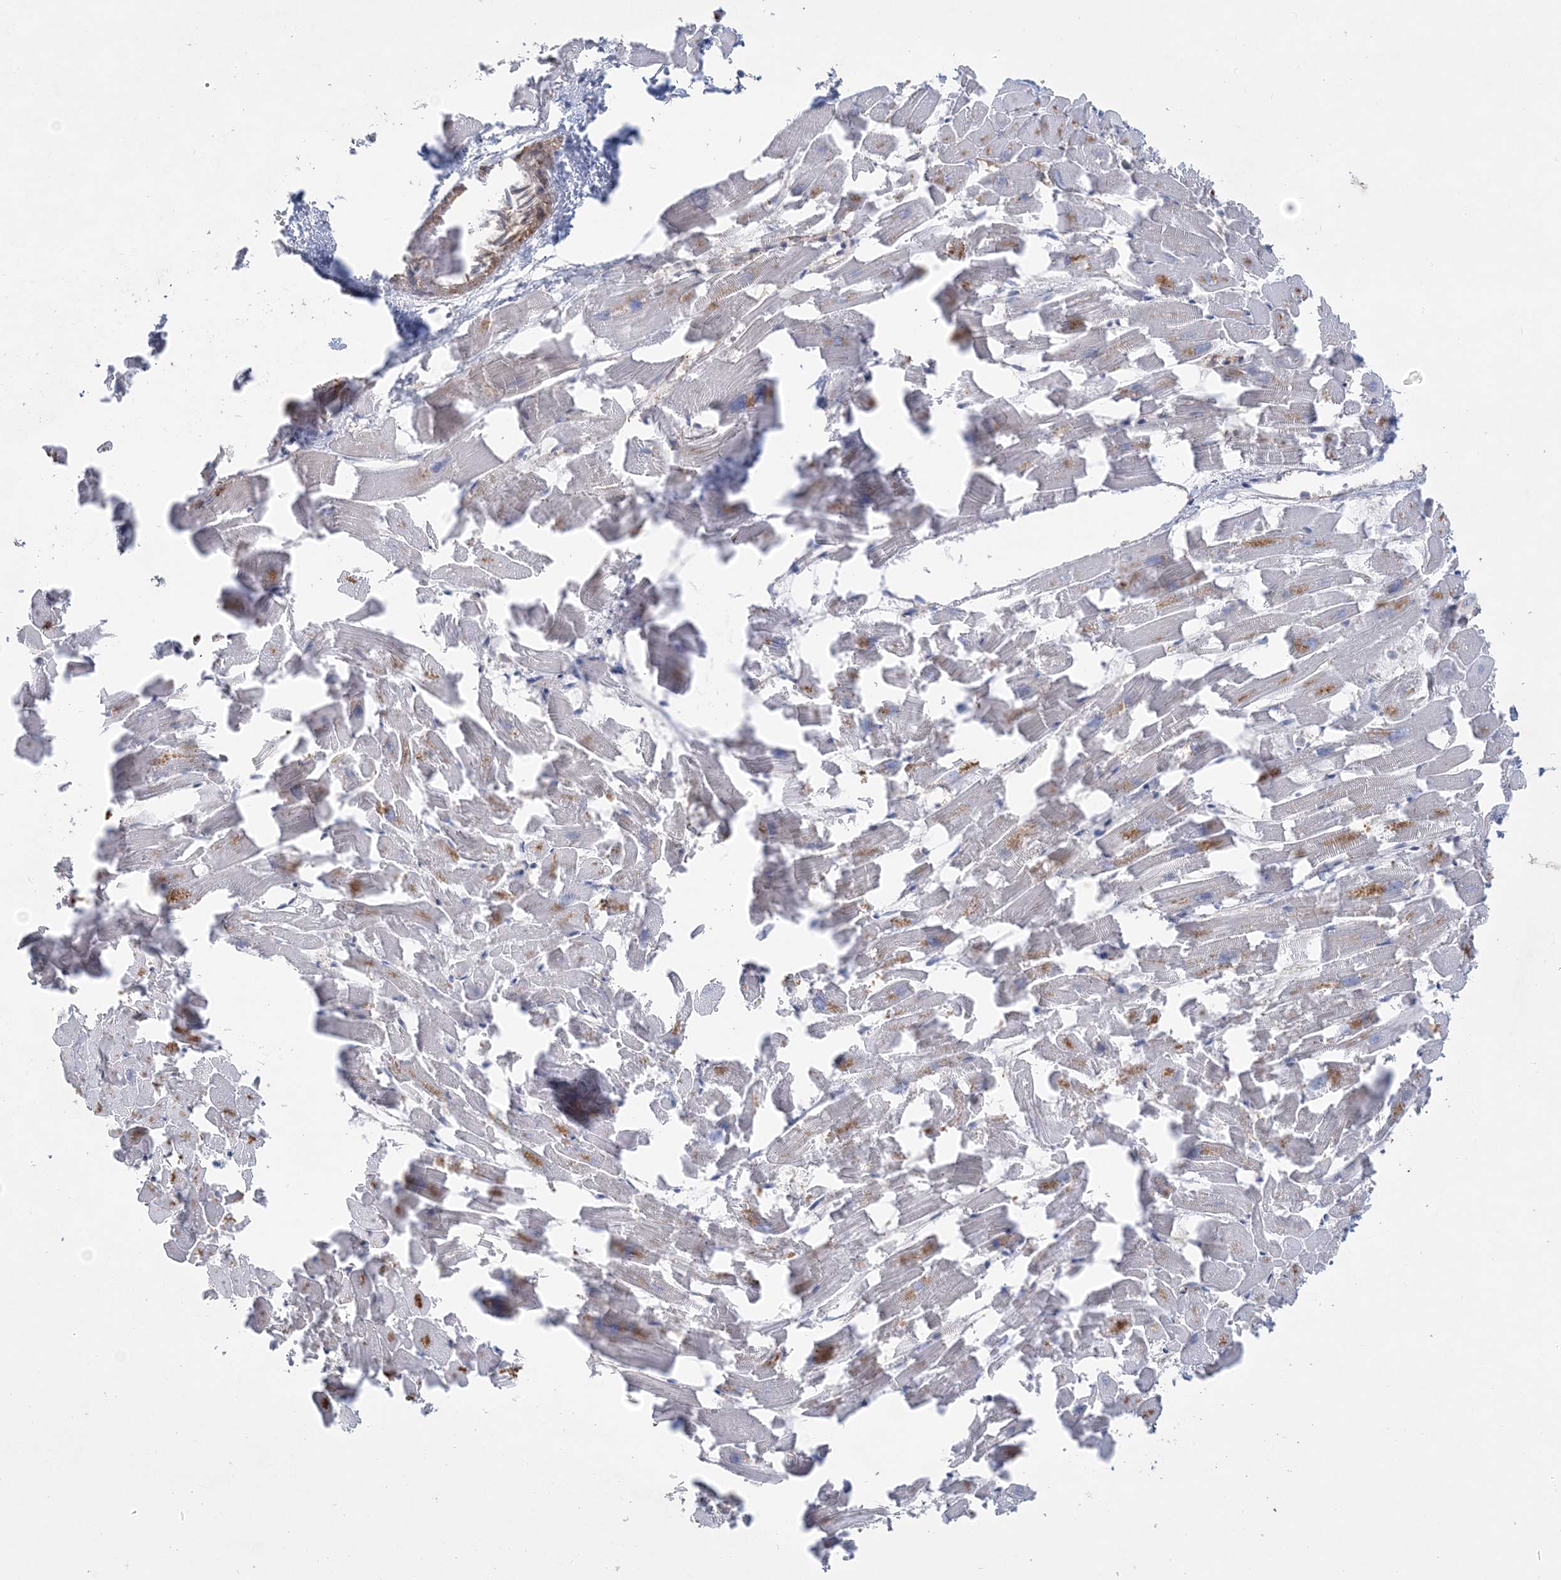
{"staining": {"intensity": "negative", "quantity": "none", "location": "none"}, "tissue": "heart muscle", "cell_type": "Cardiomyocytes", "image_type": "normal", "snomed": [{"axis": "morphology", "description": "Normal tissue, NOS"}, {"axis": "topography", "description": "Heart"}], "caption": "A micrograph of heart muscle stained for a protein exhibits no brown staining in cardiomyocytes. (Brightfield microscopy of DAB (3,3'-diaminobenzidine) IHC at high magnification).", "gene": "PIGC", "patient": {"sex": "female", "age": 64}}